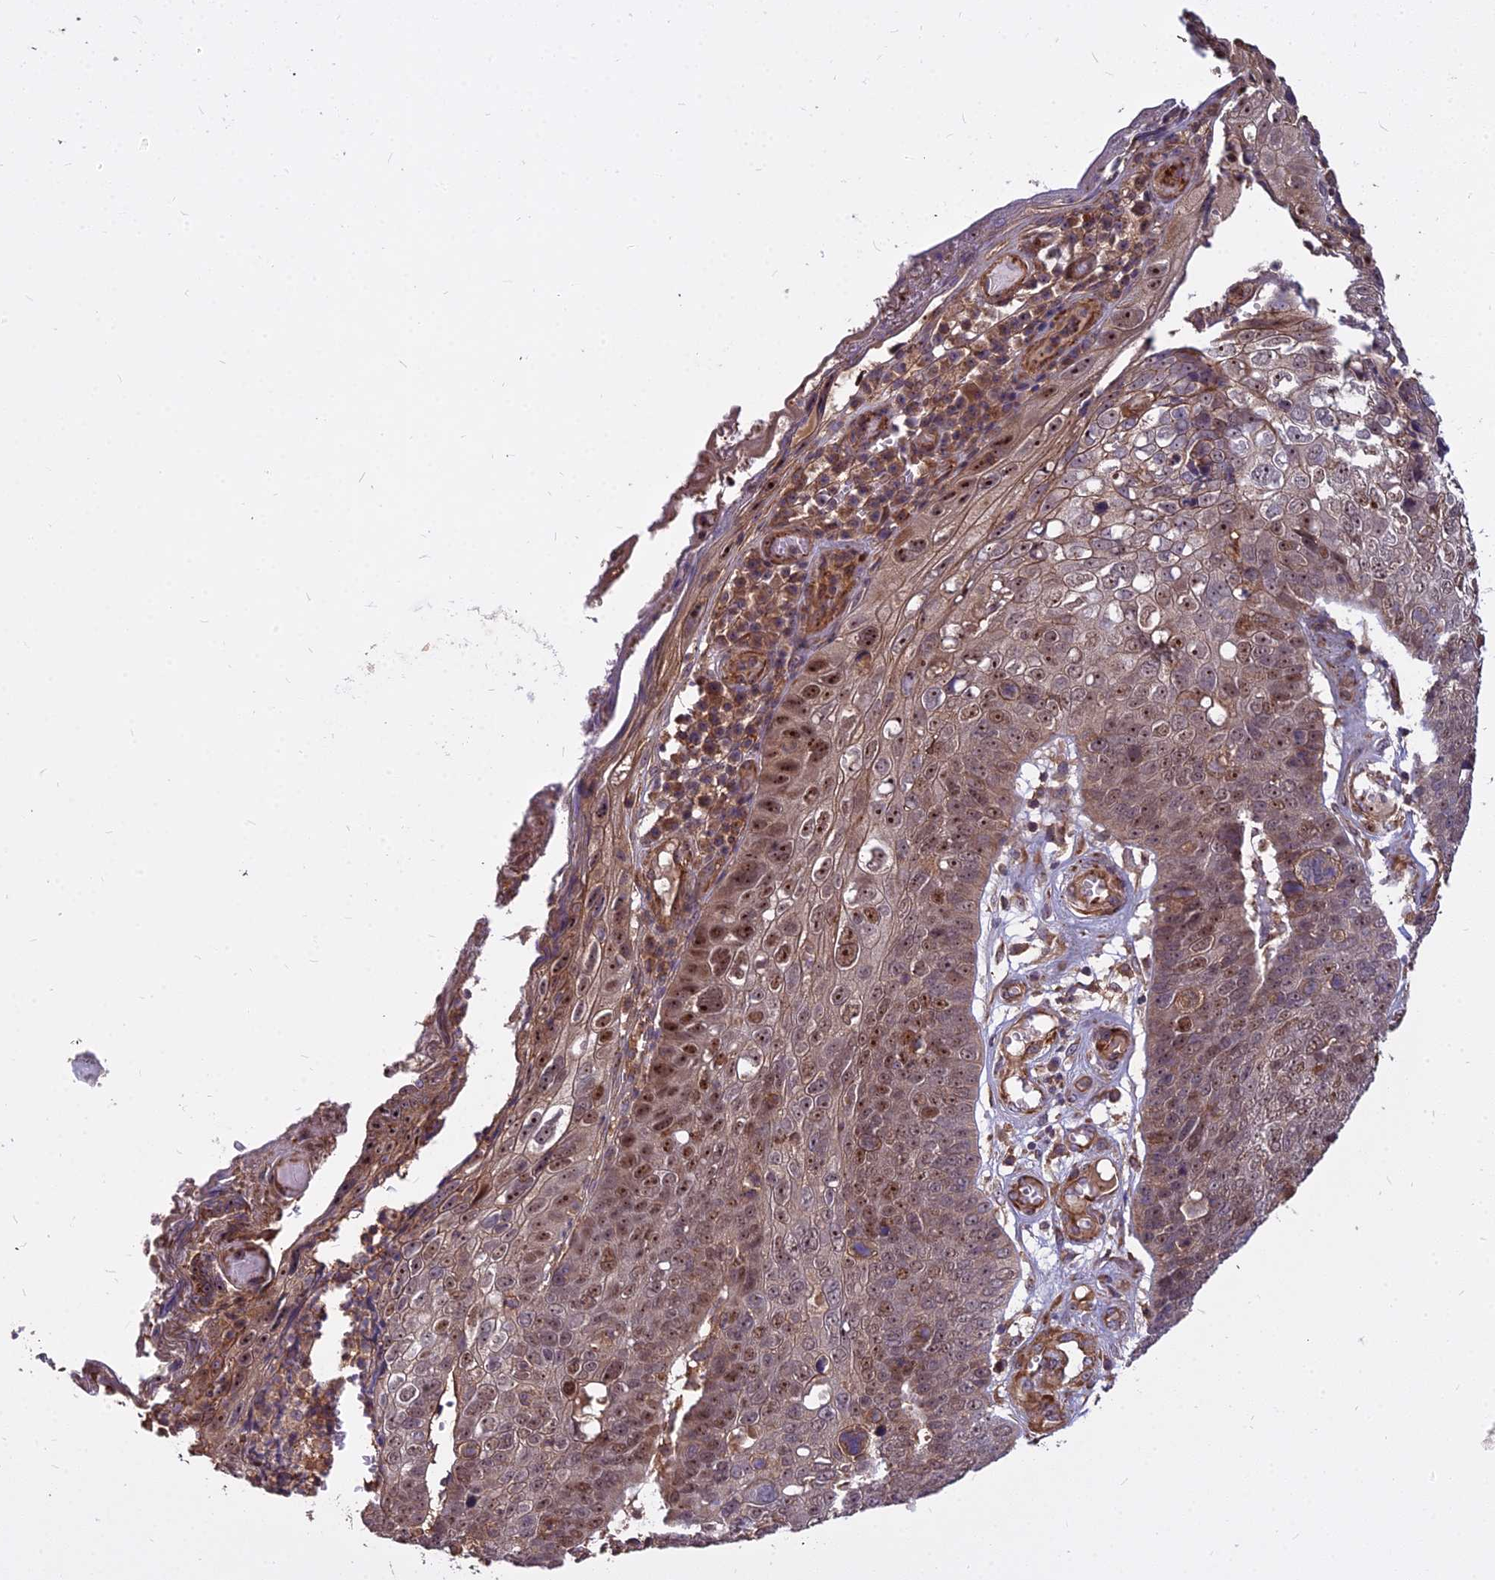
{"staining": {"intensity": "moderate", "quantity": ">75%", "location": "nuclear"}, "tissue": "skin cancer", "cell_type": "Tumor cells", "image_type": "cancer", "snomed": [{"axis": "morphology", "description": "Squamous cell carcinoma, NOS"}, {"axis": "topography", "description": "Skin"}], "caption": "IHC of skin cancer reveals medium levels of moderate nuclear expression in approximately >75% of tumor cells. (Stains: DAB in brown, nuclei in blue, Microscopy: brightfield microscopy at high magnification).", "gene": "TCEA3", "patient": {"sex": "male", "age": 71}}